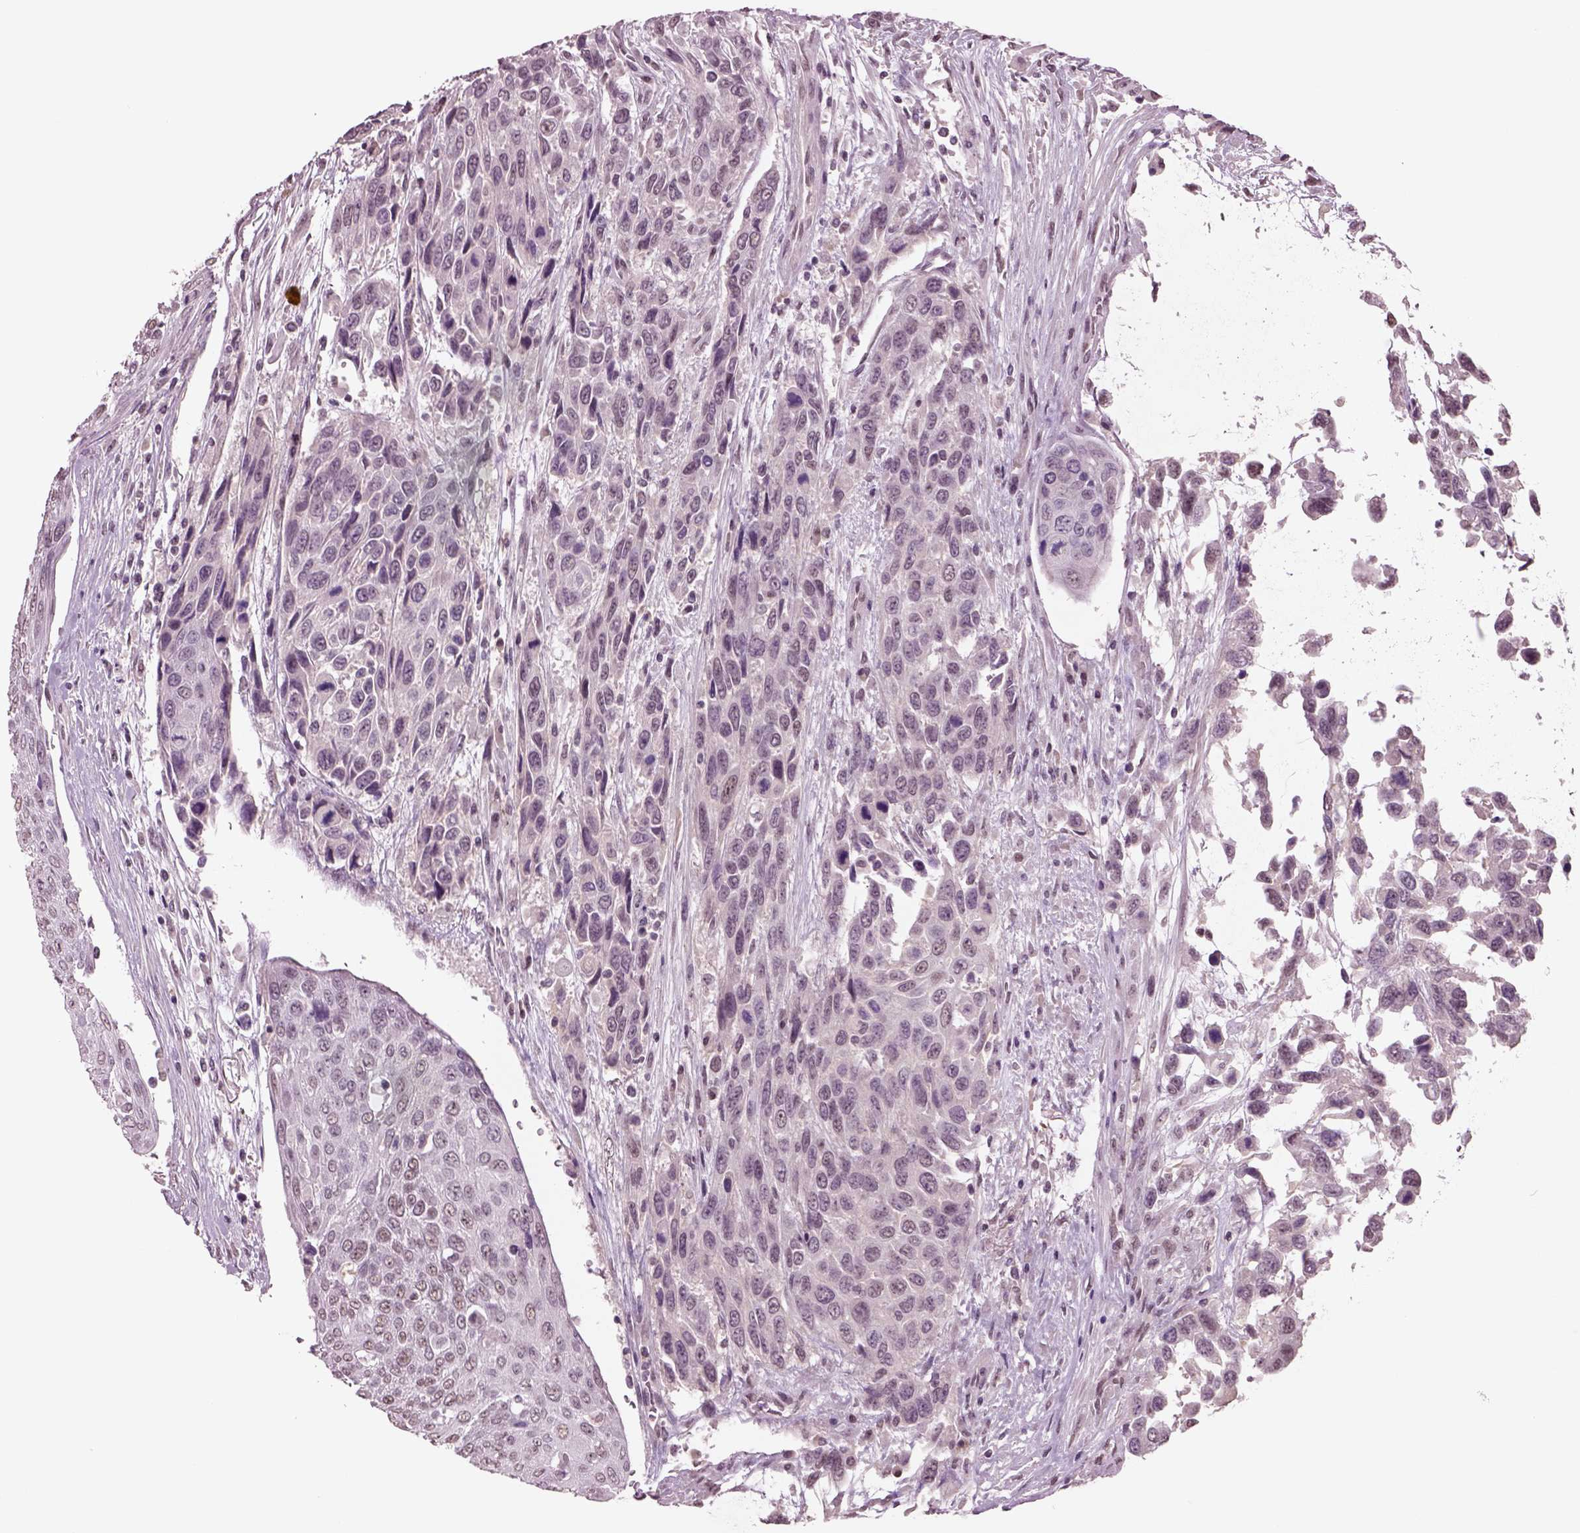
{"staining": {"intensity": "negative", "quantity": "none", "location": "none"}, "tissue": "urothelial cancer", "cell_type": "Tumor cells", "image_type": "cancer", "snomed": [{"axis": "morphology", "description": "Urothelial carcinoma, High grade"}, {"axis": "topography", "description": "Urinary bladder"}], "caption": "High magnification brightfield microscopy of urothelial carcinoma (high-grade) stained with DAB (3,3'-diaminobenzidine) (brown) and counterstained with hematoxylin (blue): tumor cells show no significant expression.", "gene": "SEPHS1", "patient": {"sex": "female", "age": 70}}